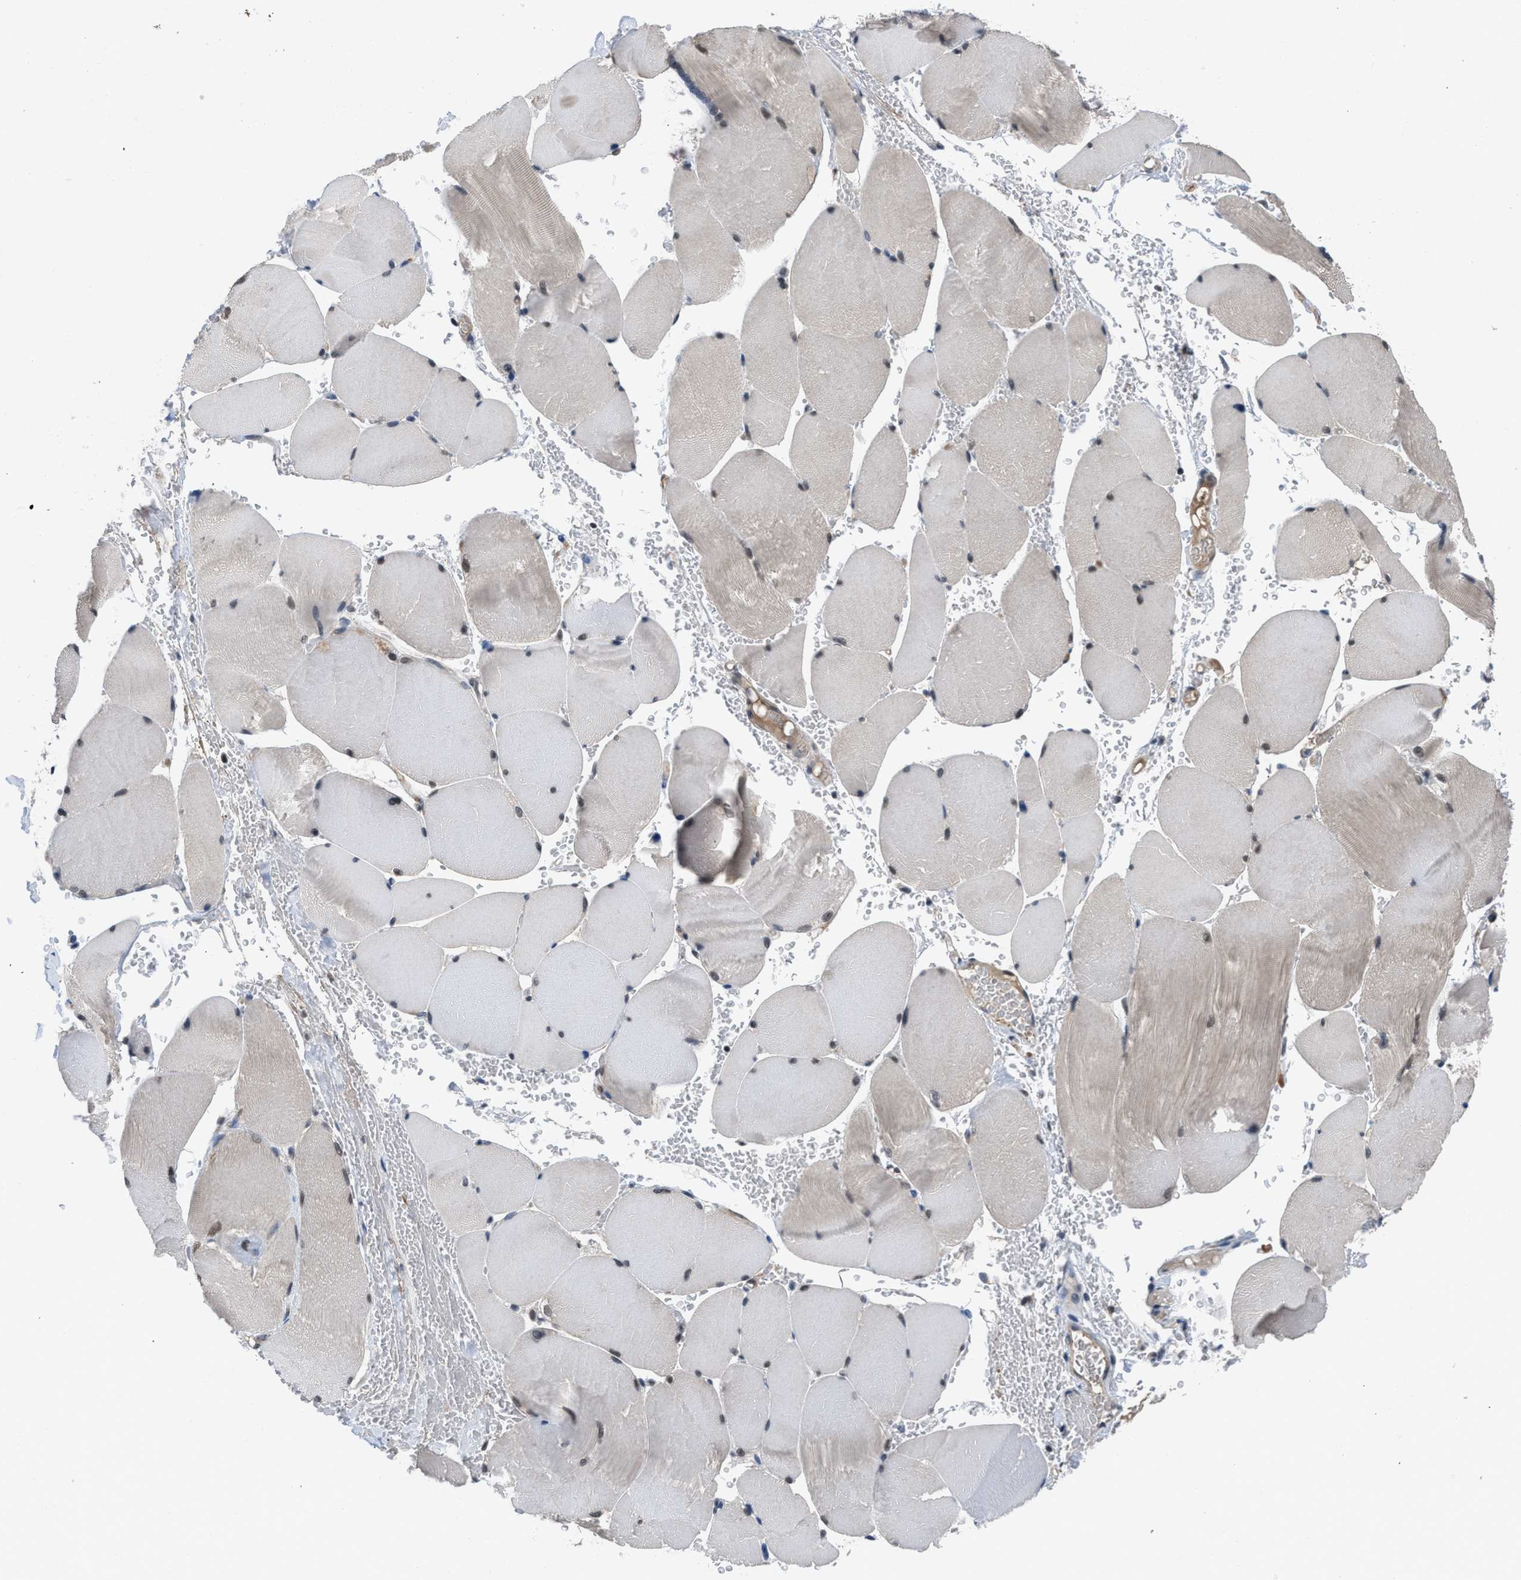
{"staining": {"intensity": "moderate", "quantity": "<25%", "location": "nuclear"}, "tissue": "skeletal muscle", "cell_type": "Myocytes", "image_type": "normal", "snomed": [{"axis": "morphology", "description": "Normal tissue, NOS"}, {"axis": "topography", "description": "Skin"}, {"axis": "topography", "description": "Skeletal muscle"}], "caption": "Skeletal muscle stained with DAB IHC demonstrates low levels of moderate nuclear positivity in approximately <25% of myocytes.", "gene": "TERF2IP", "patient": {"sex": "male", "age": 83}}